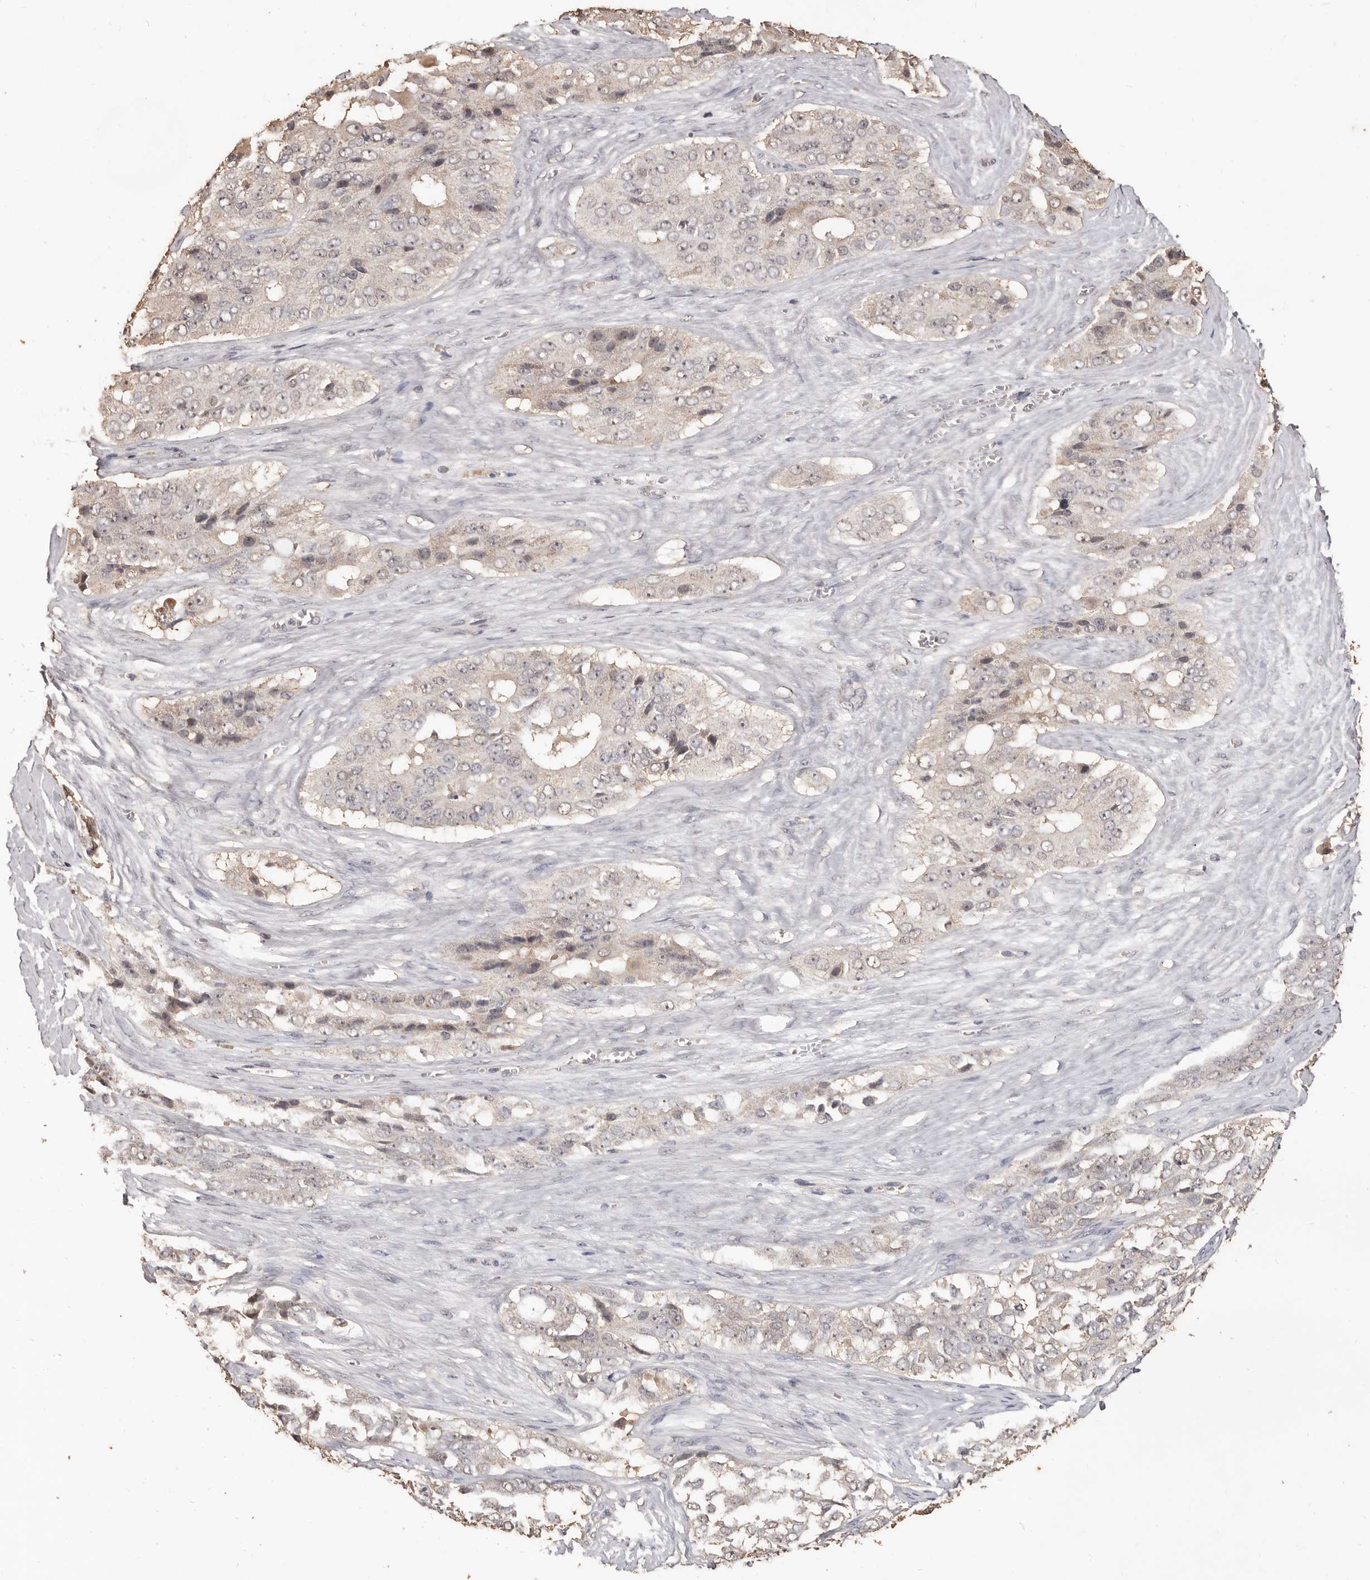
{"staining": {"intensity": "negative", "quantity": "none", "location": "none"}, "tissue": "ovarian cancer", "cell_type": "Tumor cells", "image_type": "cancer", "snomed": [{"axis": "morphology", "description": "Carcinoma, endometroid"}, {"axis": "topography", "description": "Ovary"}], "caption": "Human ovarian cancer stained for a protein using immunohistochemistry displays no staining in tumor cells.", "gene": "INAVA", "patient": {"sex": "female", "age": 51}}